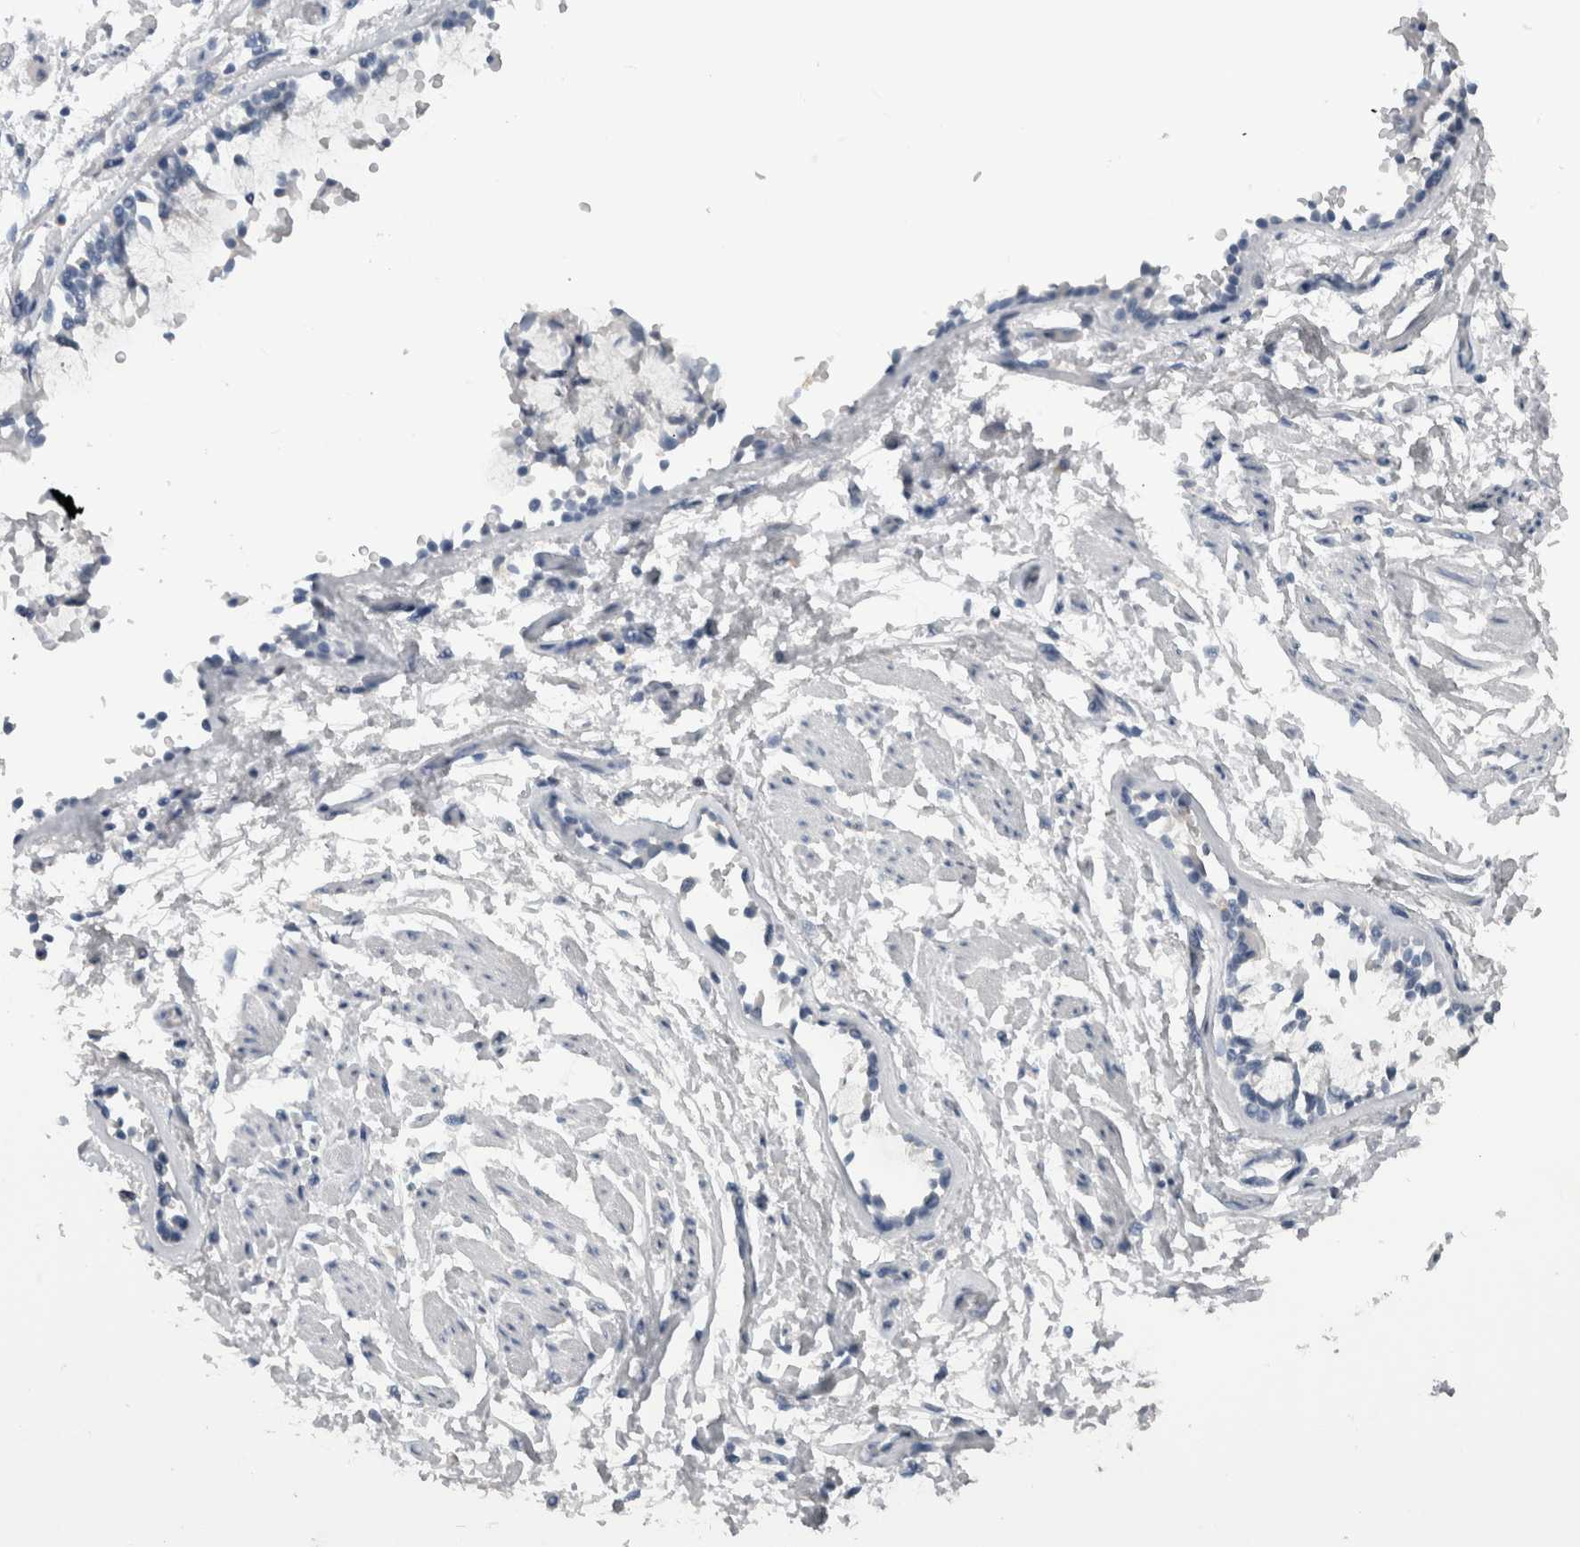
{"staining": {"intensity": "negative", "quantity": "none", "location": "none"}, "tissue": "adipose tissue", "cell_type": "Adipocytes", "image_type": "normal", "snomed": [{"axis": "morphology", "description": "Normal tissue, NOS"}, {"axis": "topography", "description": "Cartilage tissue"}, {"axis": "topography", "description": "Lung"}], "caption": "Immunohistochemistry of benign human adipose tissue shows no expression in adipocytes.", "gene": "ADAM2", "patient": {"sex": "female", "age": 77}}